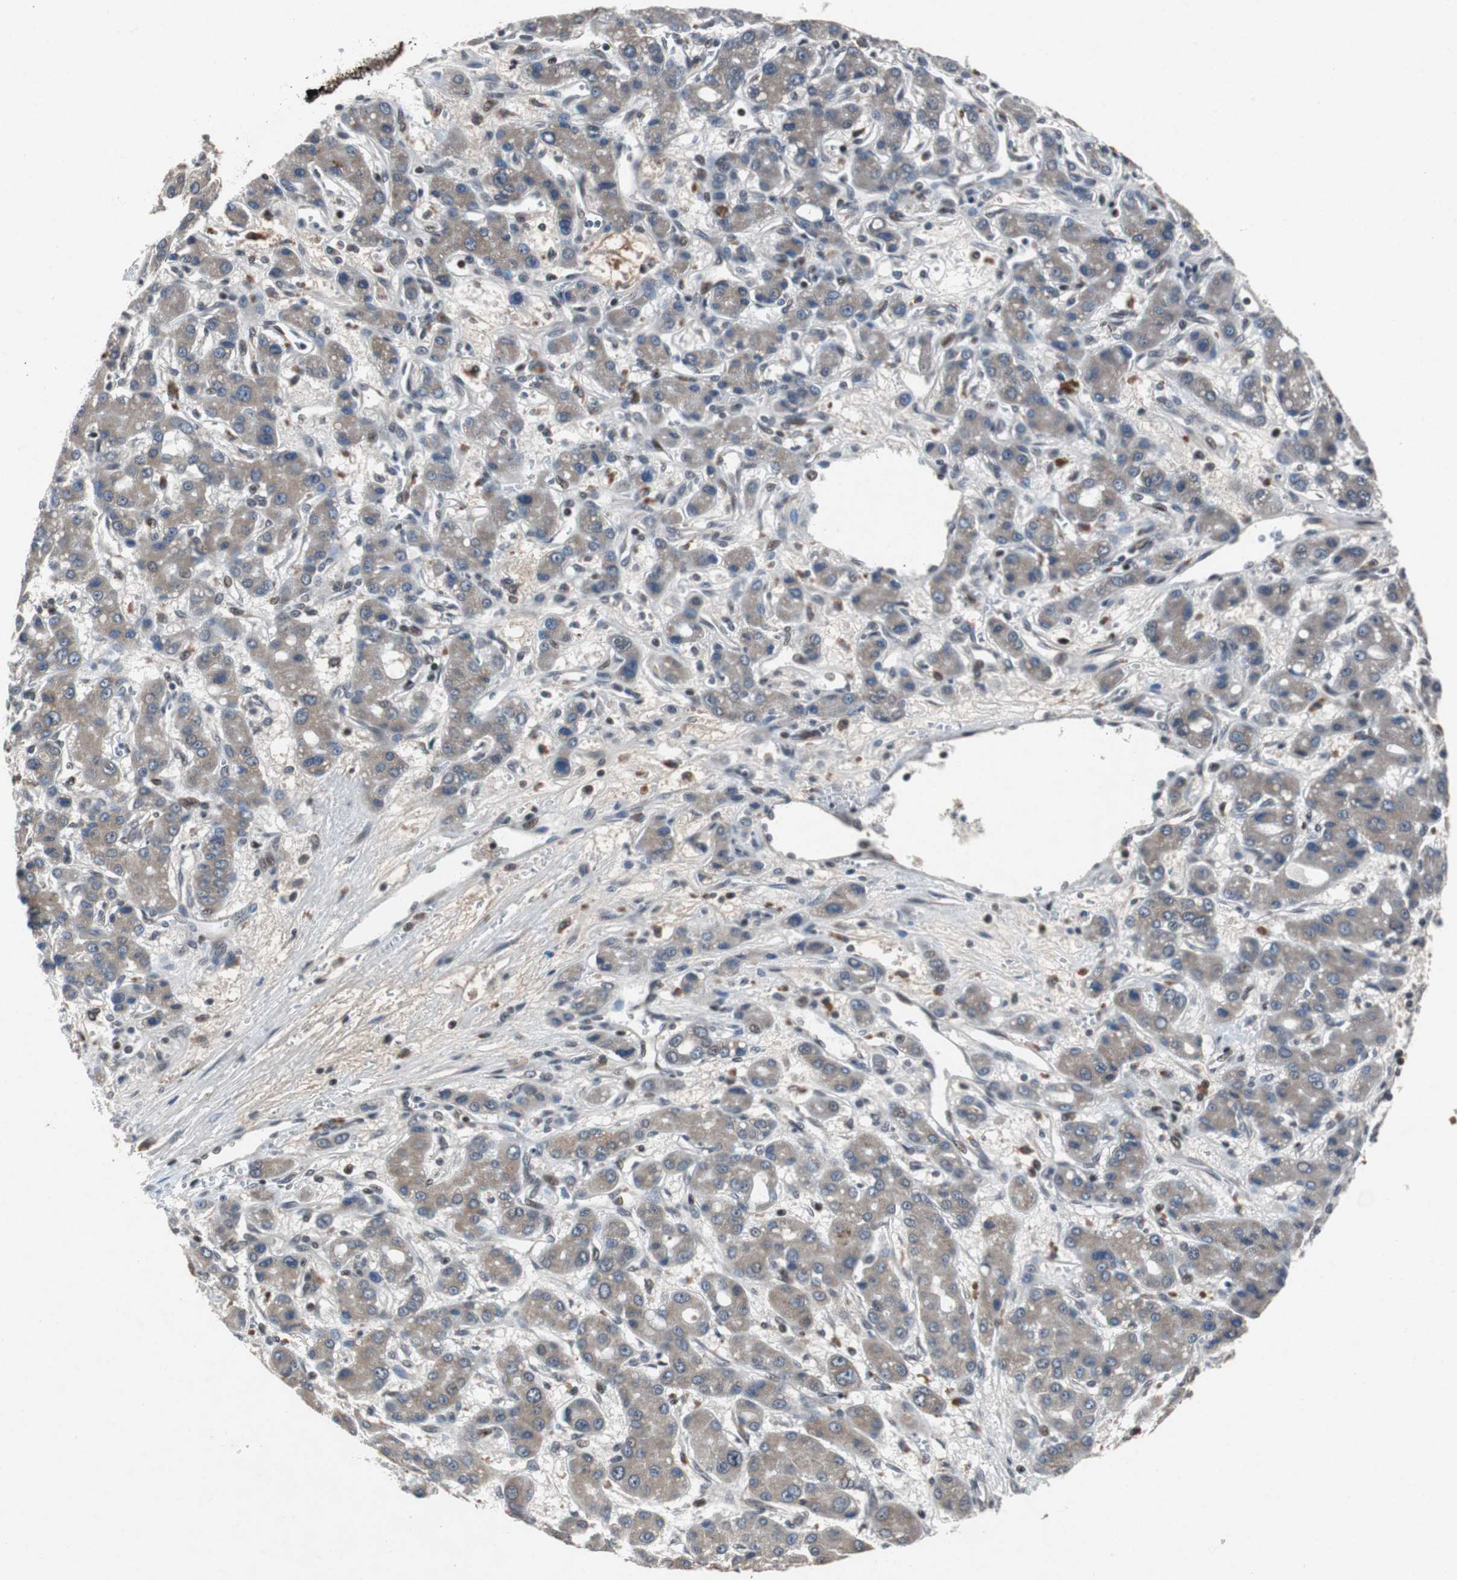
{"staining": {"intensity": "moderate", "quantity": "25%-75%", "location": "cytoplasmic/membranous"}, "tissue": "liver cancer", "cell_type": "Tumor cells", "image_type": "cancer", "snomed": [{"axis": "morphology", "description": "Carcinoma, Hepatocellular, NOS"}, {"axis": "topography", "description": "Liver"}], "caption": "Human liver hepatocellular carcinoma stained for a protein (brown) displays moderate cytoplasmic/membranous positive expression in about 25%-75% of tumor cells.", "gene": "TP63", "patient": {"sex": "male", "age": 55}}